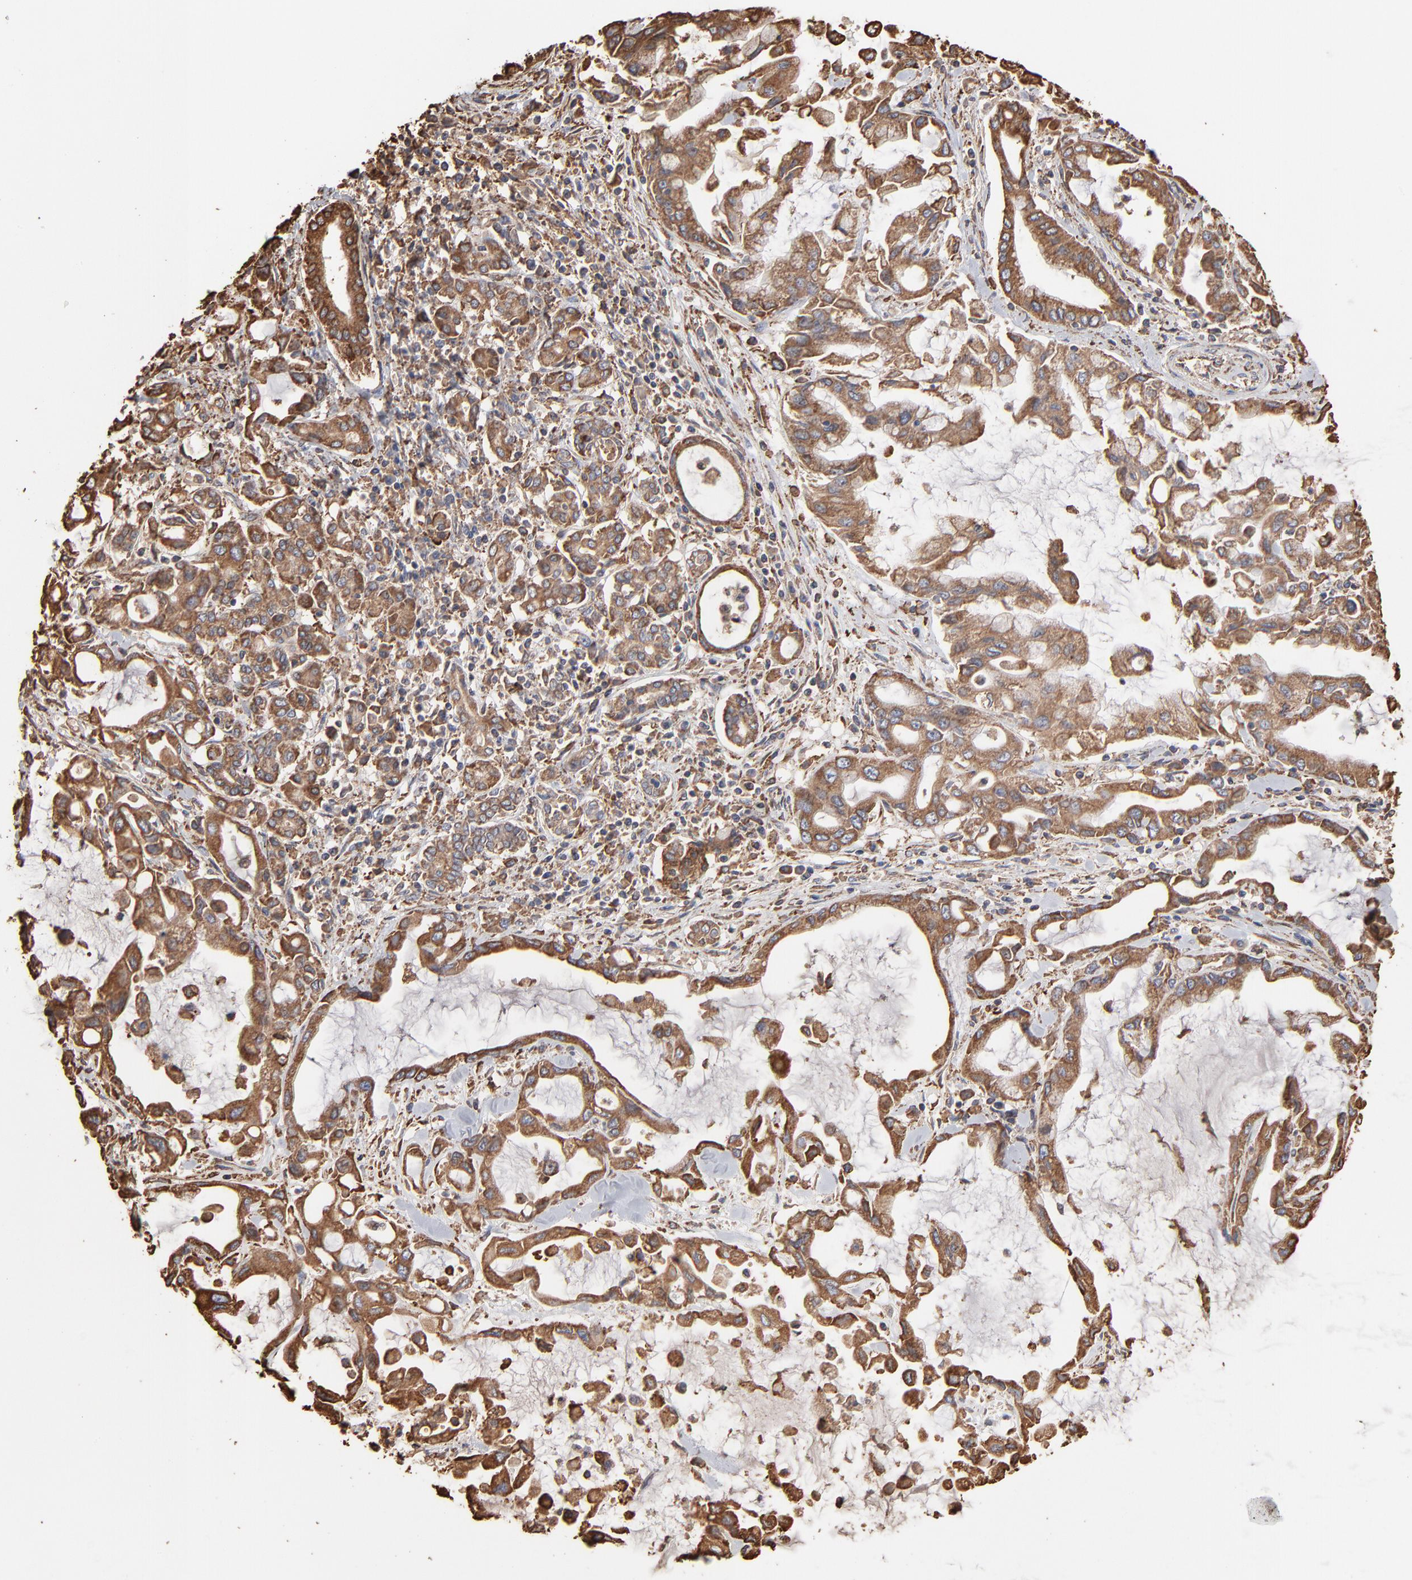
{"staining": {"intensity": "moderate", "quantity": ">75%", "location": "cytoplasmic/membranous"}, "tissue": "pancreatic cancer", "cell_type": "Tumor cells", "image_type": "cancer", "snomed": [{"axis": "morphology", "description": "Adenocarcinoma, NOS"}, {"axis": "topography", "description": "Pancreas"}], "caption": "This histopathology image displays pancreatic cancer stained with immunohistochemistry (IHC) to label a protein in brown. The cytoplasmic/membranous of tumor cells show moderate positivity for the protein. Nuclei are counter-stained blue.", "gene": "PDIA3", "patient": {"sex": "female", "age": 57}}